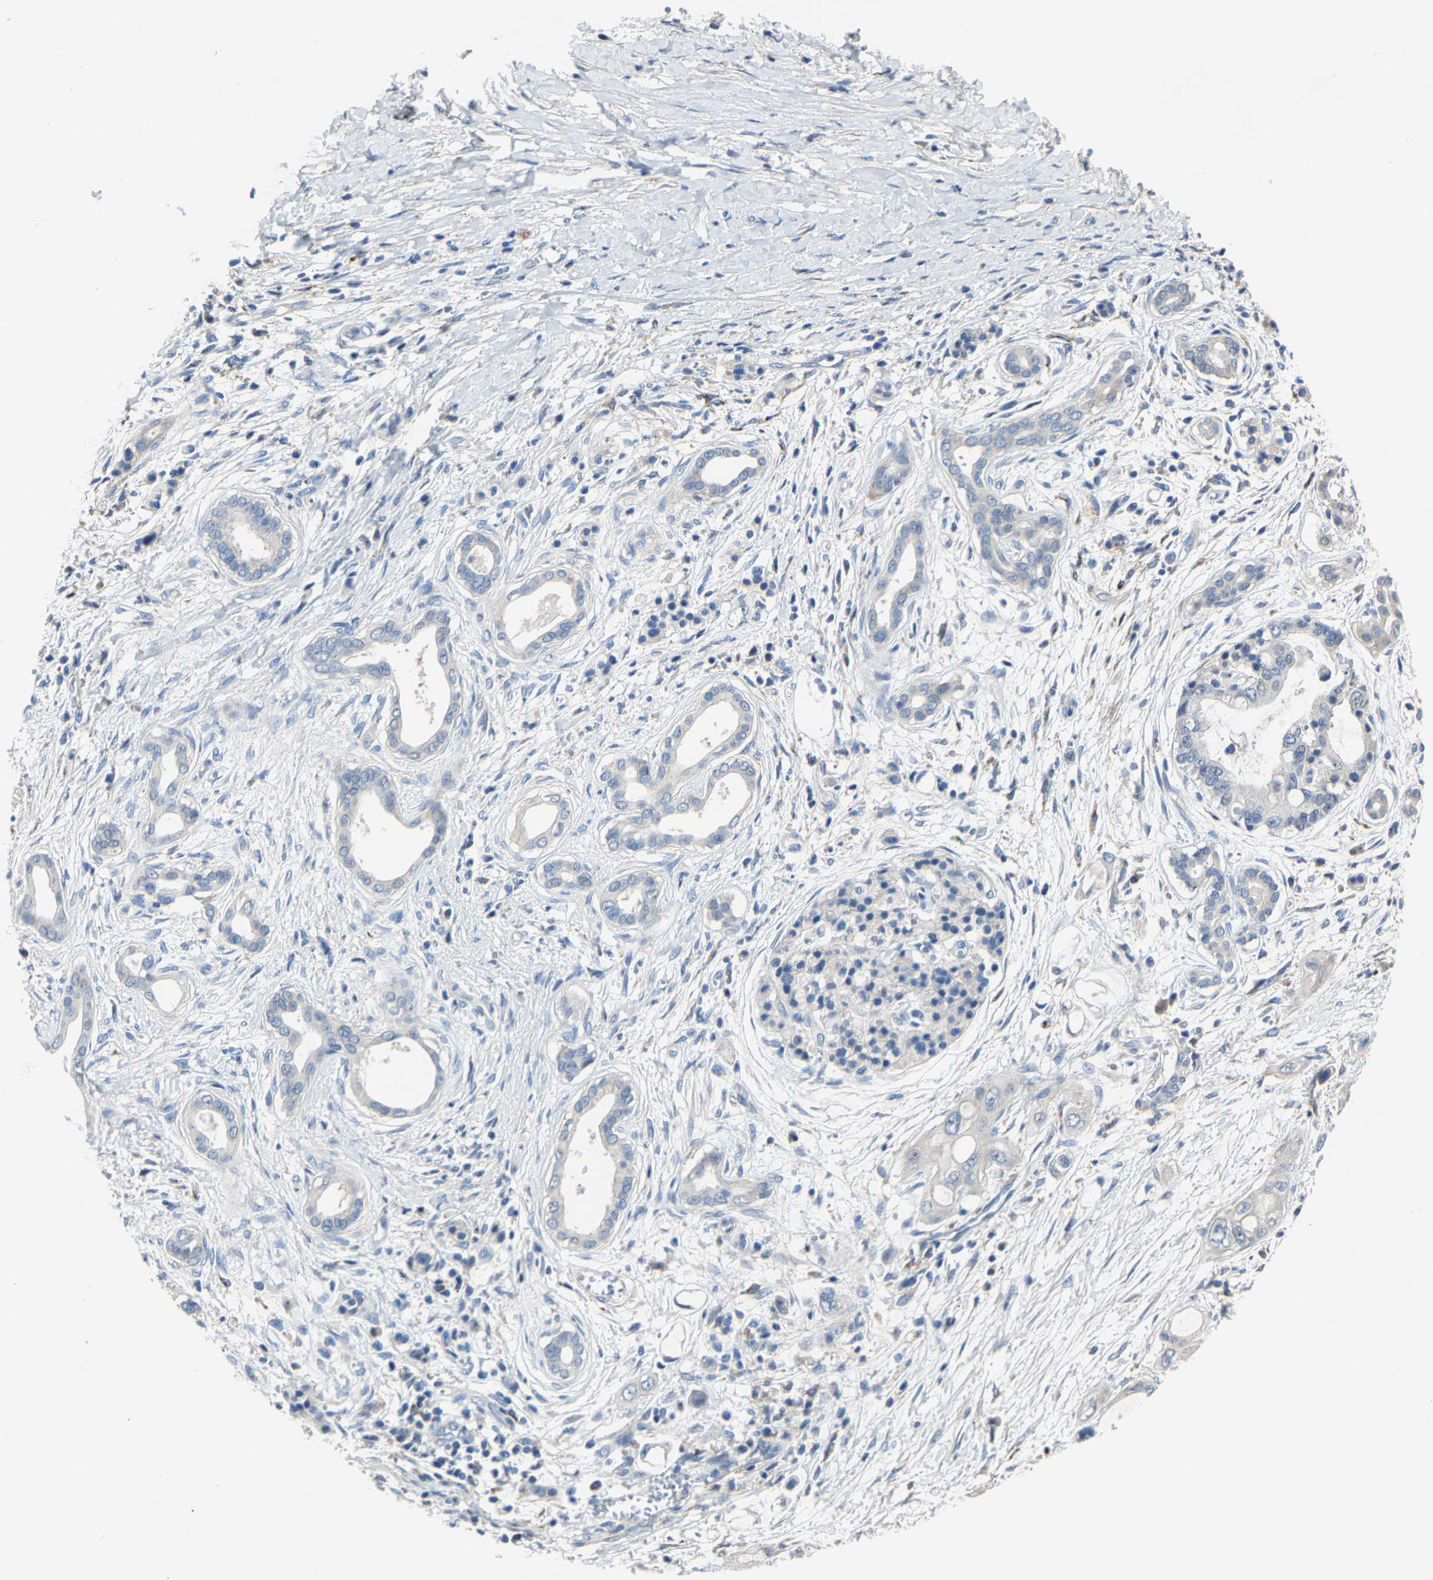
{"staining": {"intensity": "negative", "quantity": "none", "location": "none"}, "tissue": "pancreatic cancer", "cell_type": "Tumor cells", "image_type": "cancer", "snomed": [{"axis": "morphology", "description": "Adenocarcinoma, NOS"}, {"axis": "topography", "description": "Pancreas"}], "caption": "Tumor cells show no significant positivity in pancreatic cancer (adenocarcinoma).", "gene": "STRBP", "patient": {"sex": "male", "age": 59}}